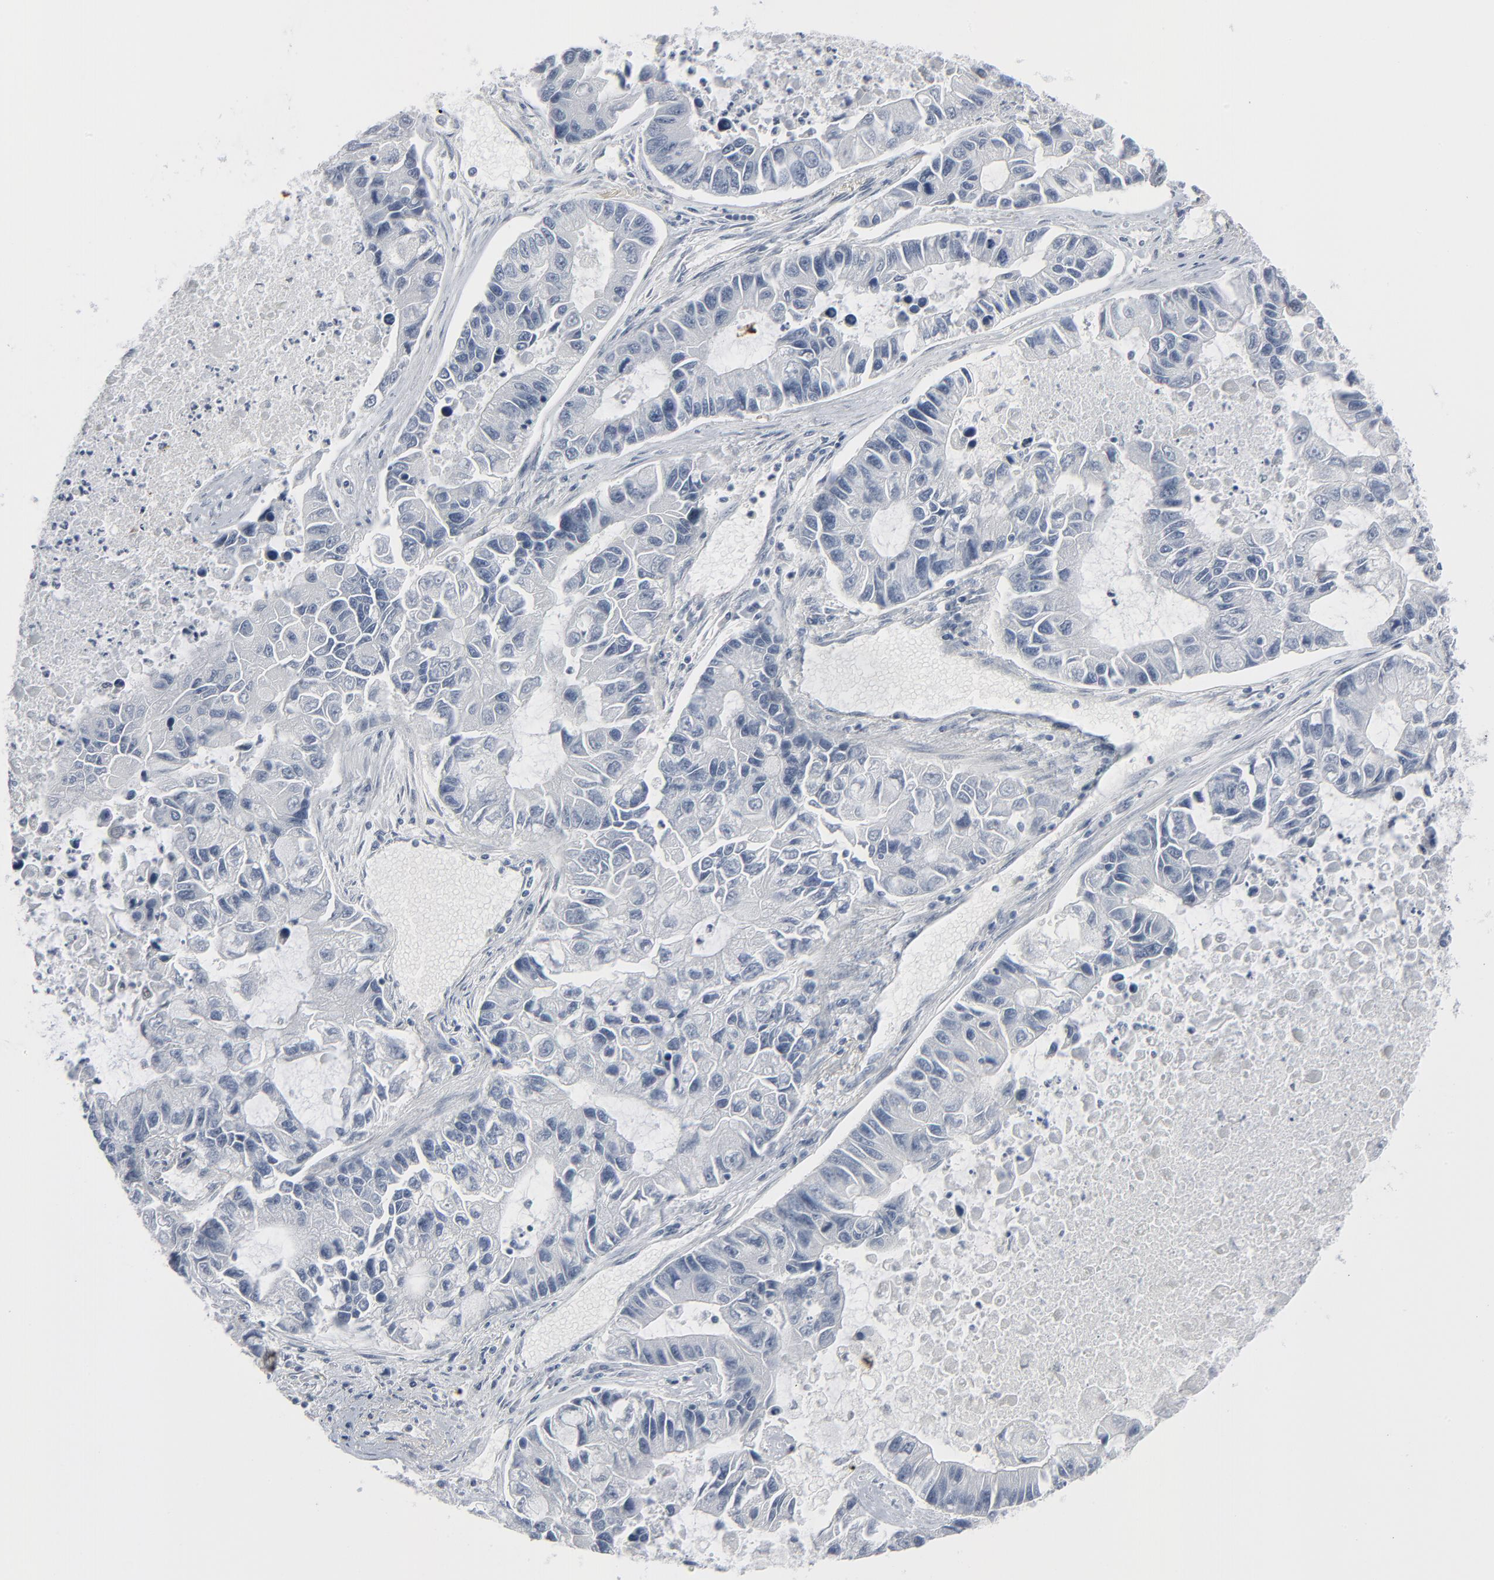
{"staining": {"intensity": "negative", "quantity": "none", "location": "none"}, "tissue": "lung cancer", "cell_type": "Tumor cells", "image_type": "cancer", "snomed": [{"axis": "morphology", "description": "Adenocarcinoma, NOS"}, {"axis": "topography", "description": "Lung"}], "caption": "The immunohistochemistry (IHC) histopathology image has no significant staining in tumor cells of lung cancer (adenocarcinoma) tissue.", "gene": "MITF", "patient": {"sex": "female", "age": 51}}